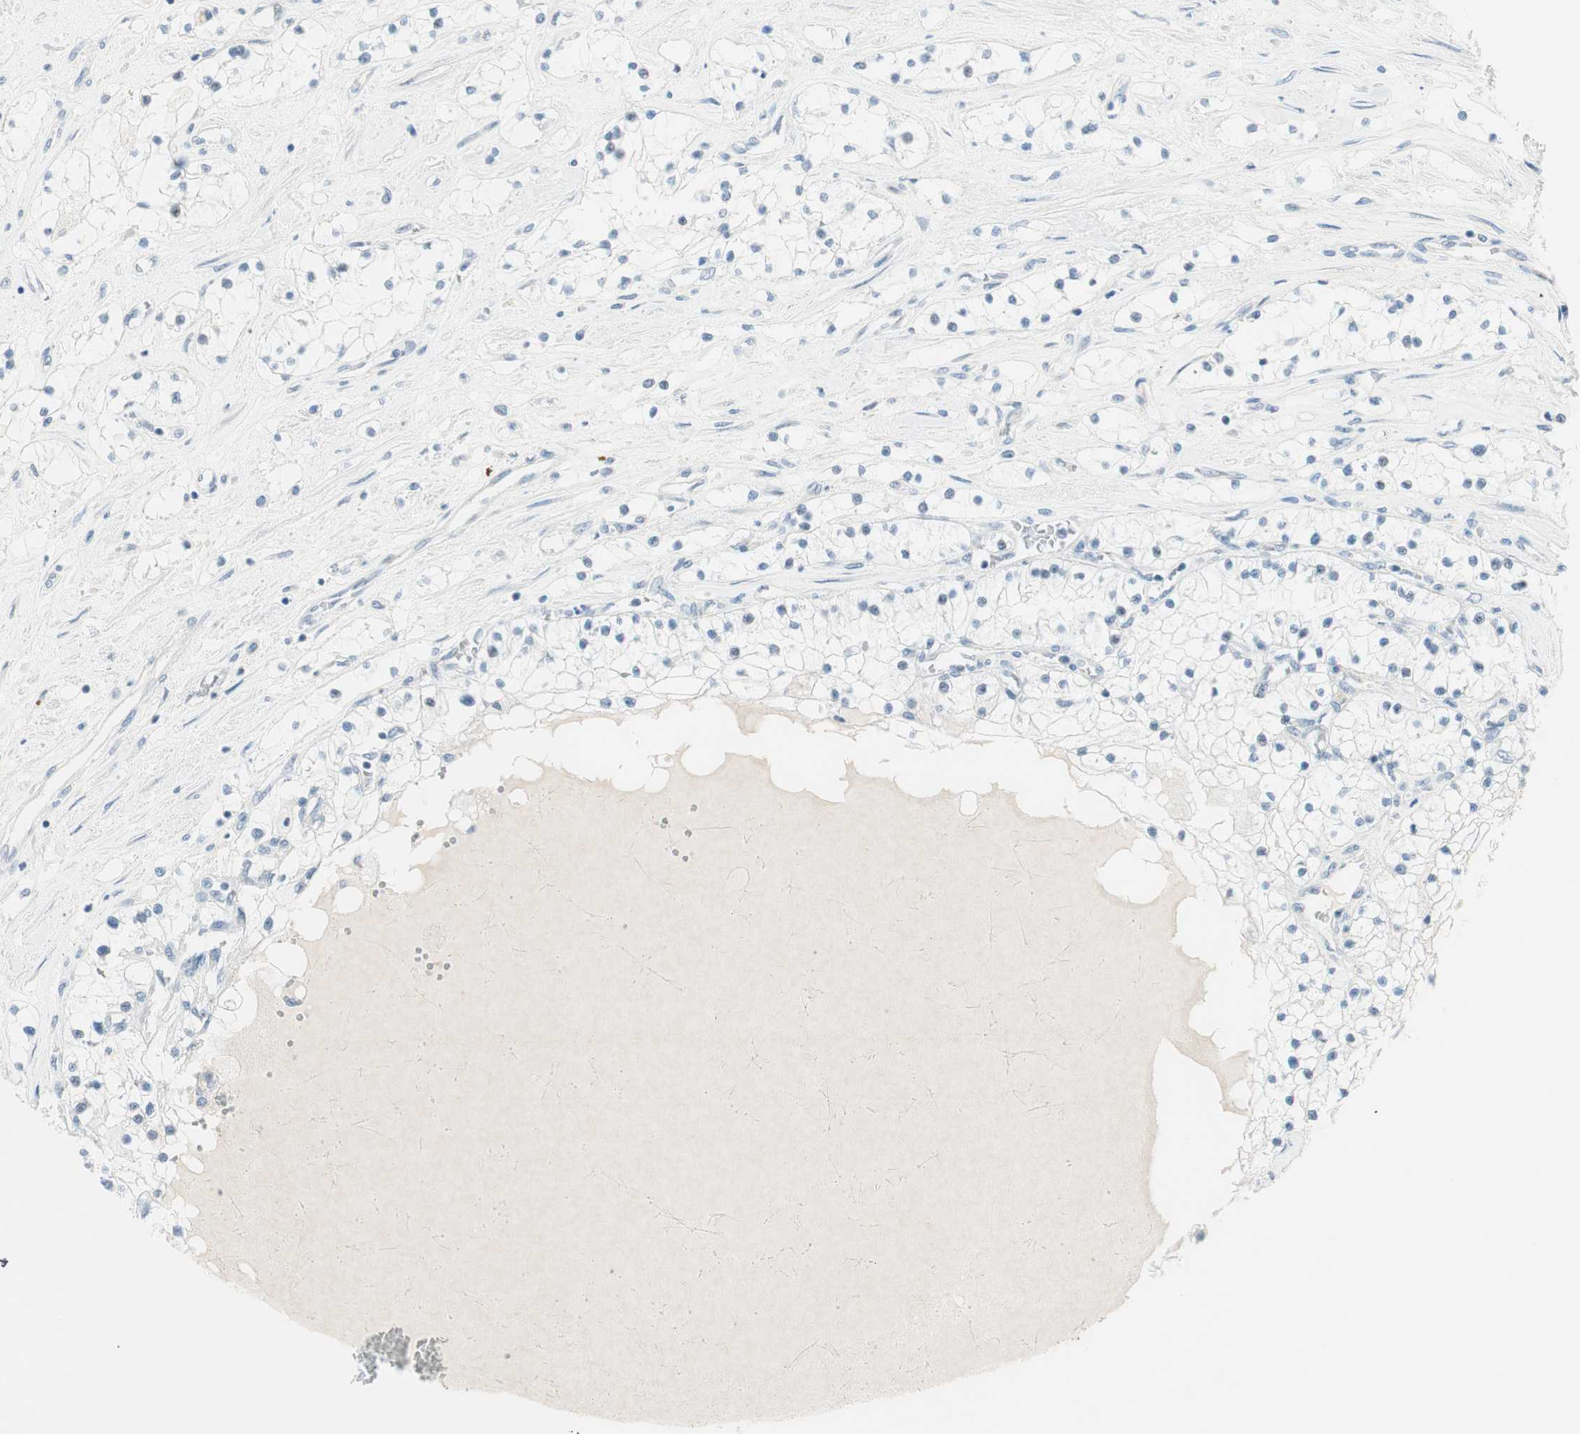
{"staining": {"intensity": "negative", "quantity": "none", "location": "none"}, "tissue": "renal cancer", "cell_type": "Tumor cells", "image_type": "cancer", "snomed": [{"axis": "morphology", "description": "Adenocarcinoma, NOS"}, {"axis": "topography", "description": "Kidney"}], "caption": "Tumor cells show no significant positivity in renal cancer (adenocarcinoma). (Brightfield microscopy of DAB (3,3'-diaminobenzidine) IHC at high magnification).", "gene": "GNAO1", "patient": {"sex": "male", "age": 68}}